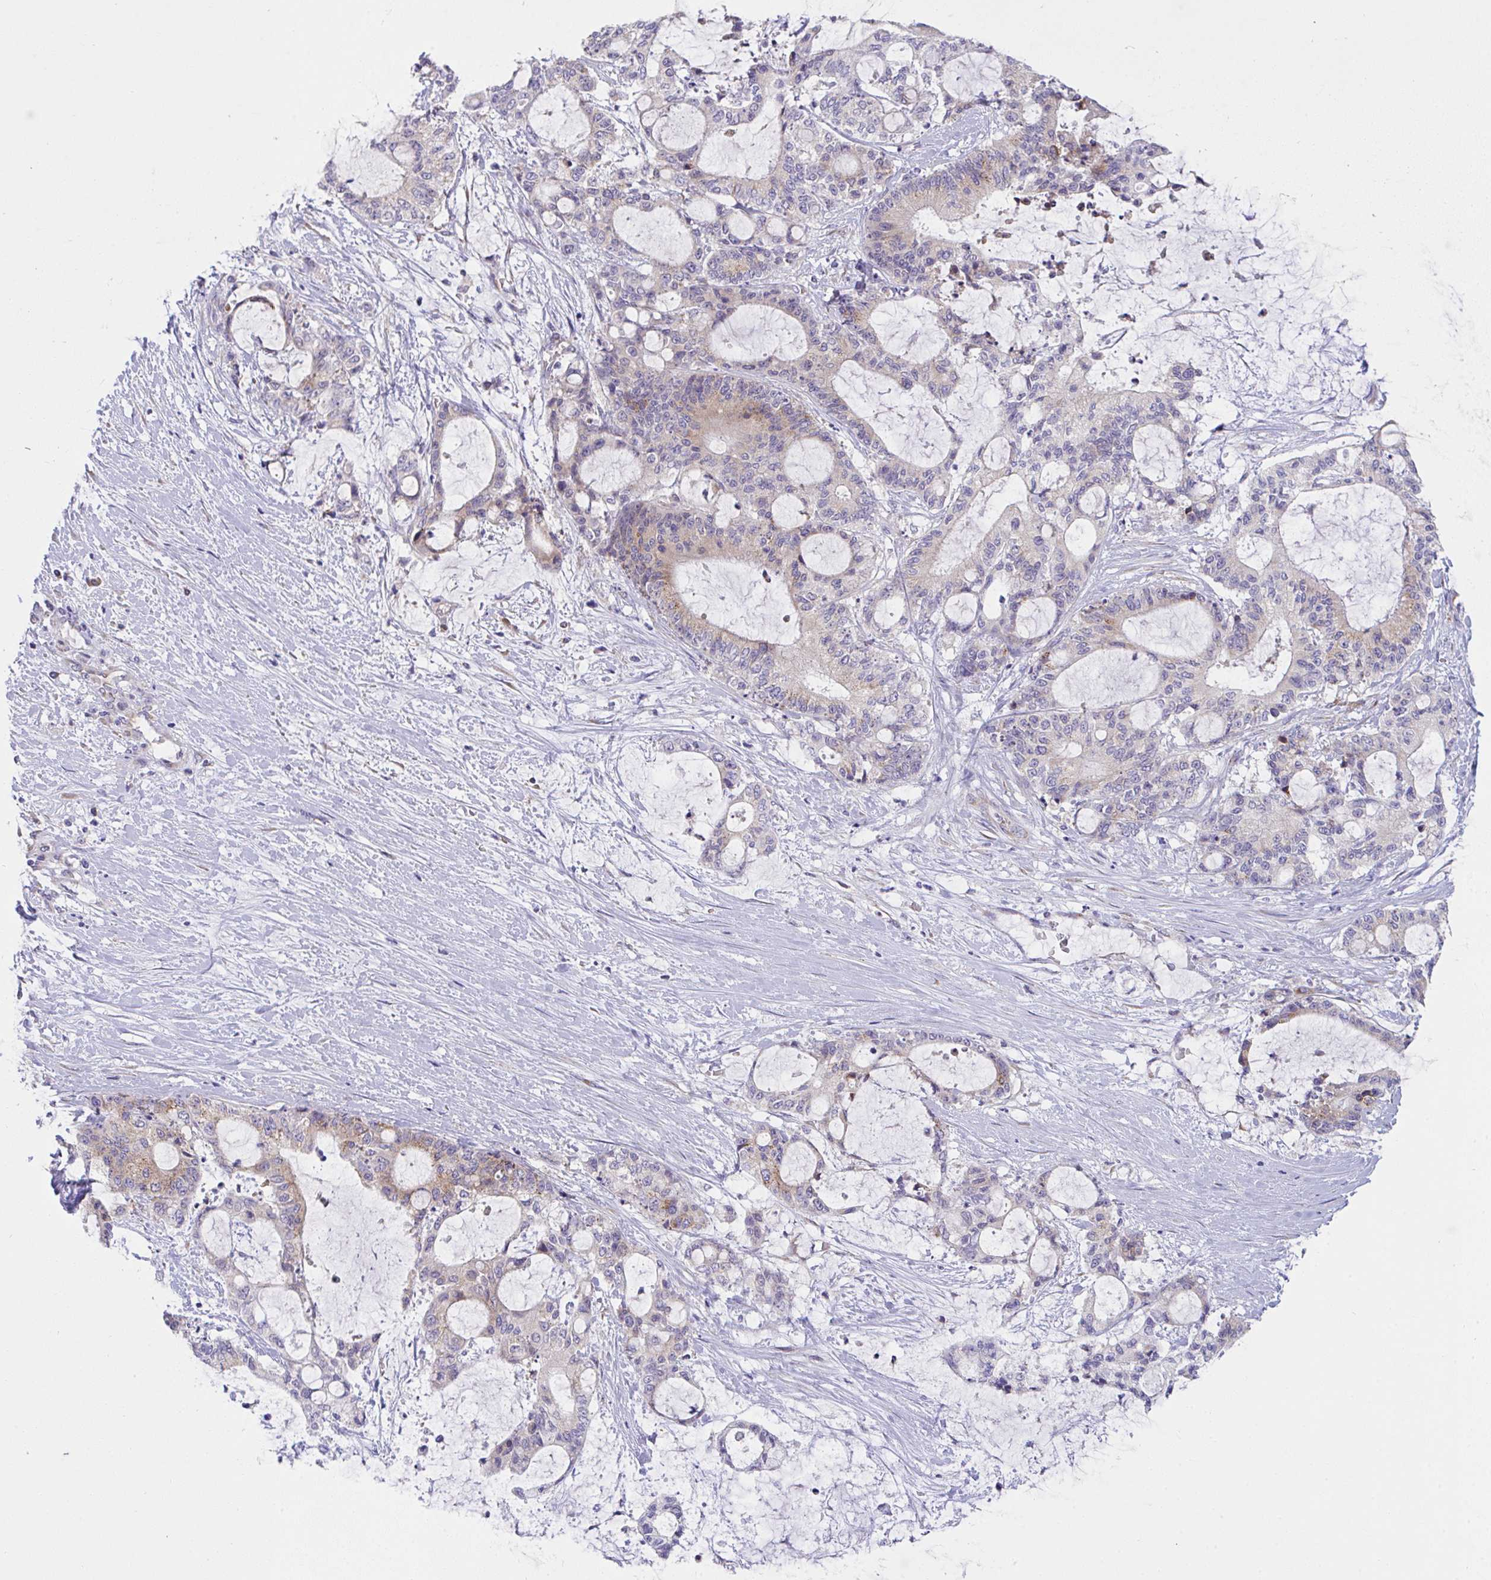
{"staining": {"intensity": "strong", "quantity": "25%-75%", "location": "cytoplasmic/membranous"}, "tissue": "liver cancer", "cell_type": "Tumor cells", "image_type": "cancer", "snomed": [{"axis": "morphology", "description": "Normal tissue, NOS"}, {"axis": "morphology", "description": "Cholangiocarcinoma"}, {"axis": "topography", "description": "Liver"}, {"axis": "topography", "description": "Peripheral nerve tissue"}], "caption": "Protein analysis of cholangiocarcinoma (liver) tissue reveals strong cytoplasmic/membranous positivity in approximately 25%-75% of tumor cells.", "gene": "MIA3", "patient": {"sex": "female", "age": 73}}